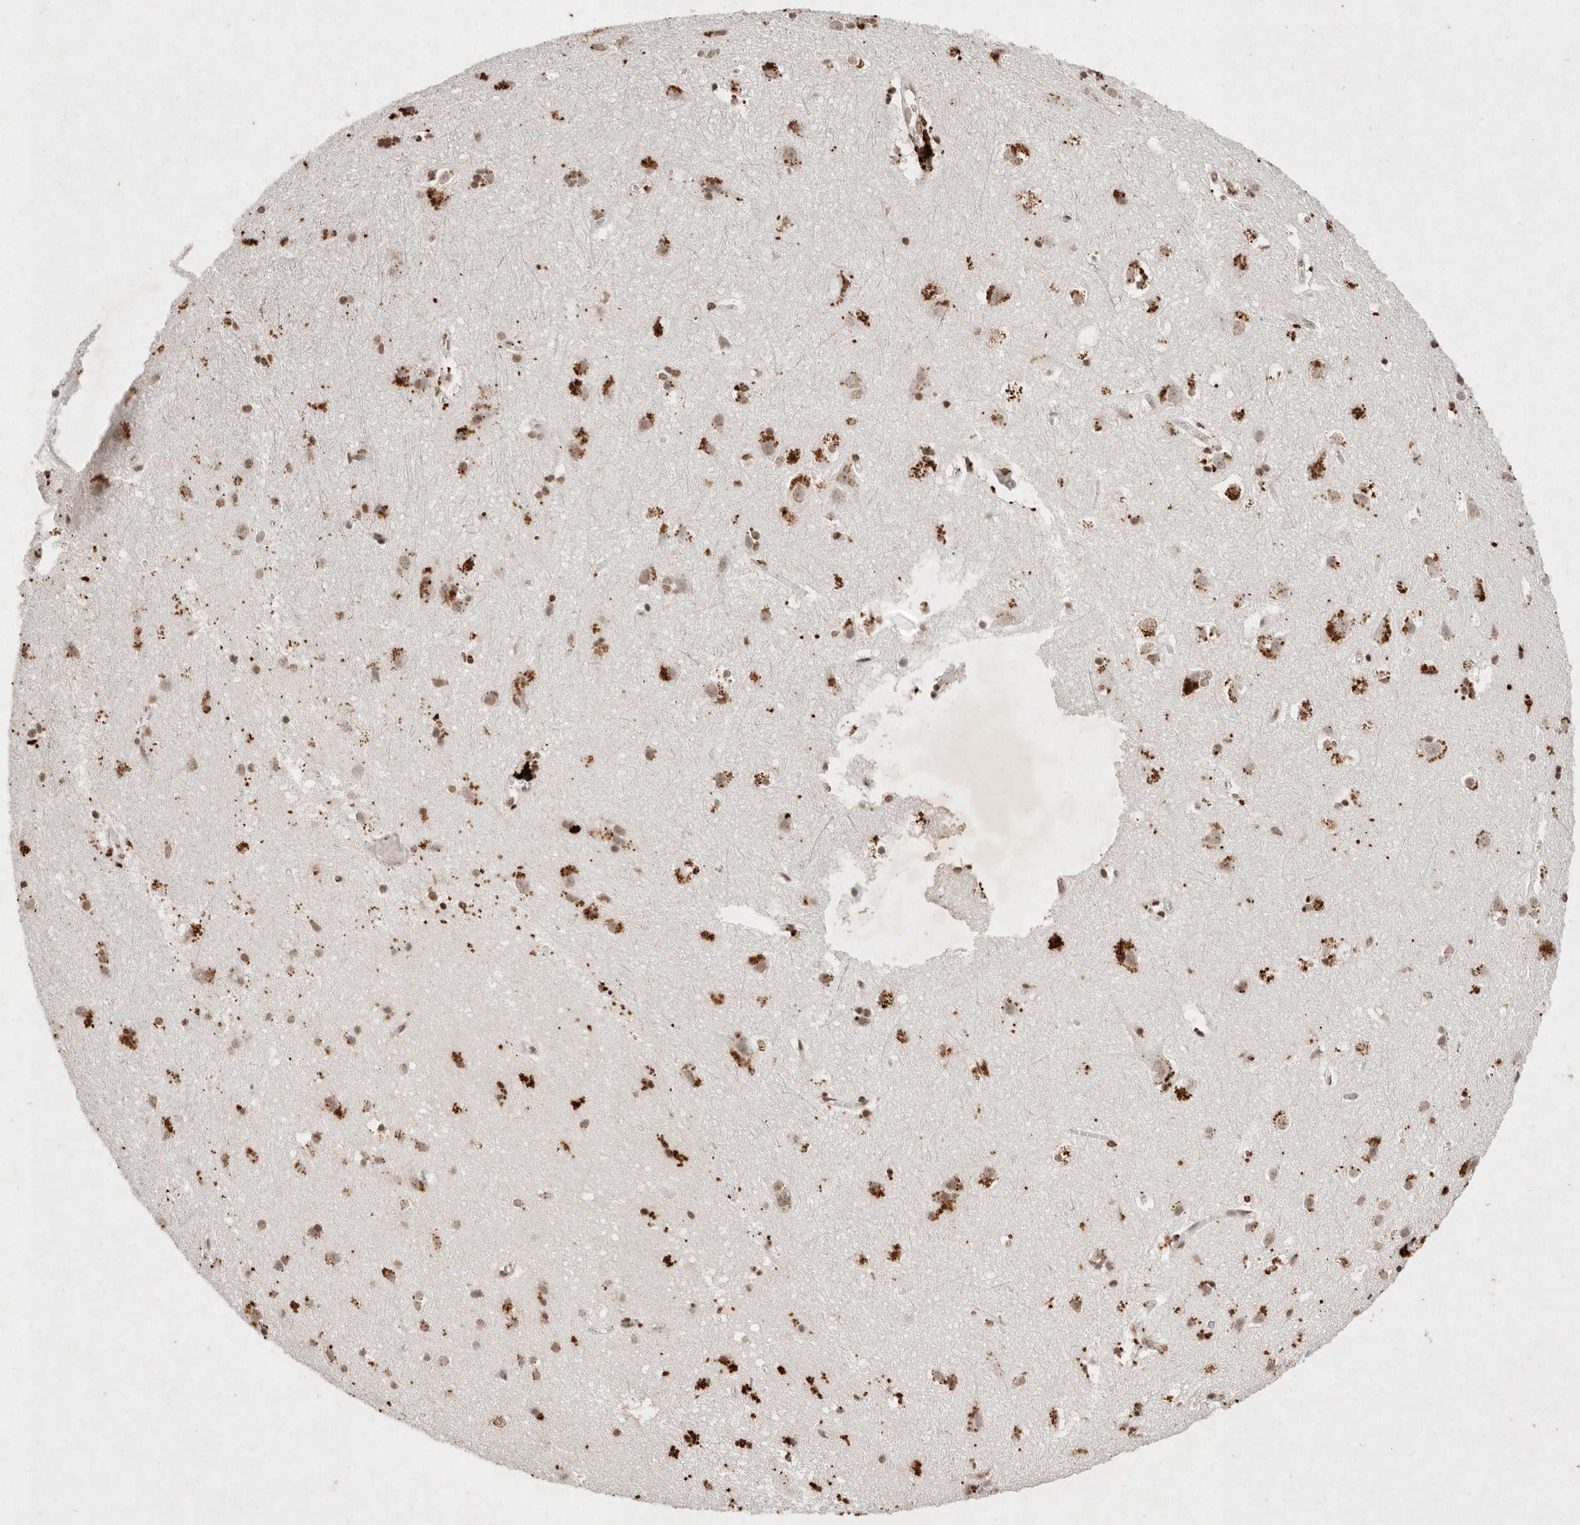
{"staining": {"intensity": "moderate", "quantity": ">75%", "location": "nuclear"}, "tissue": "cerebral cortex", "cell_type": "Endothelial cells", "image_type": "normal", "snomed": [{"axis": "morphology", "description": "Normal tissue, NOS"}, {"axis": "topography", "description": "Cerebral cortex"}], "caption": "Cerebral cortex was stained to show a protein in brown. There is medium levels of moderate nuclear positivity in about >75% of endothelial cells.", "gene": "NKX3", "patient": {"sex": "male", "age": 54}}